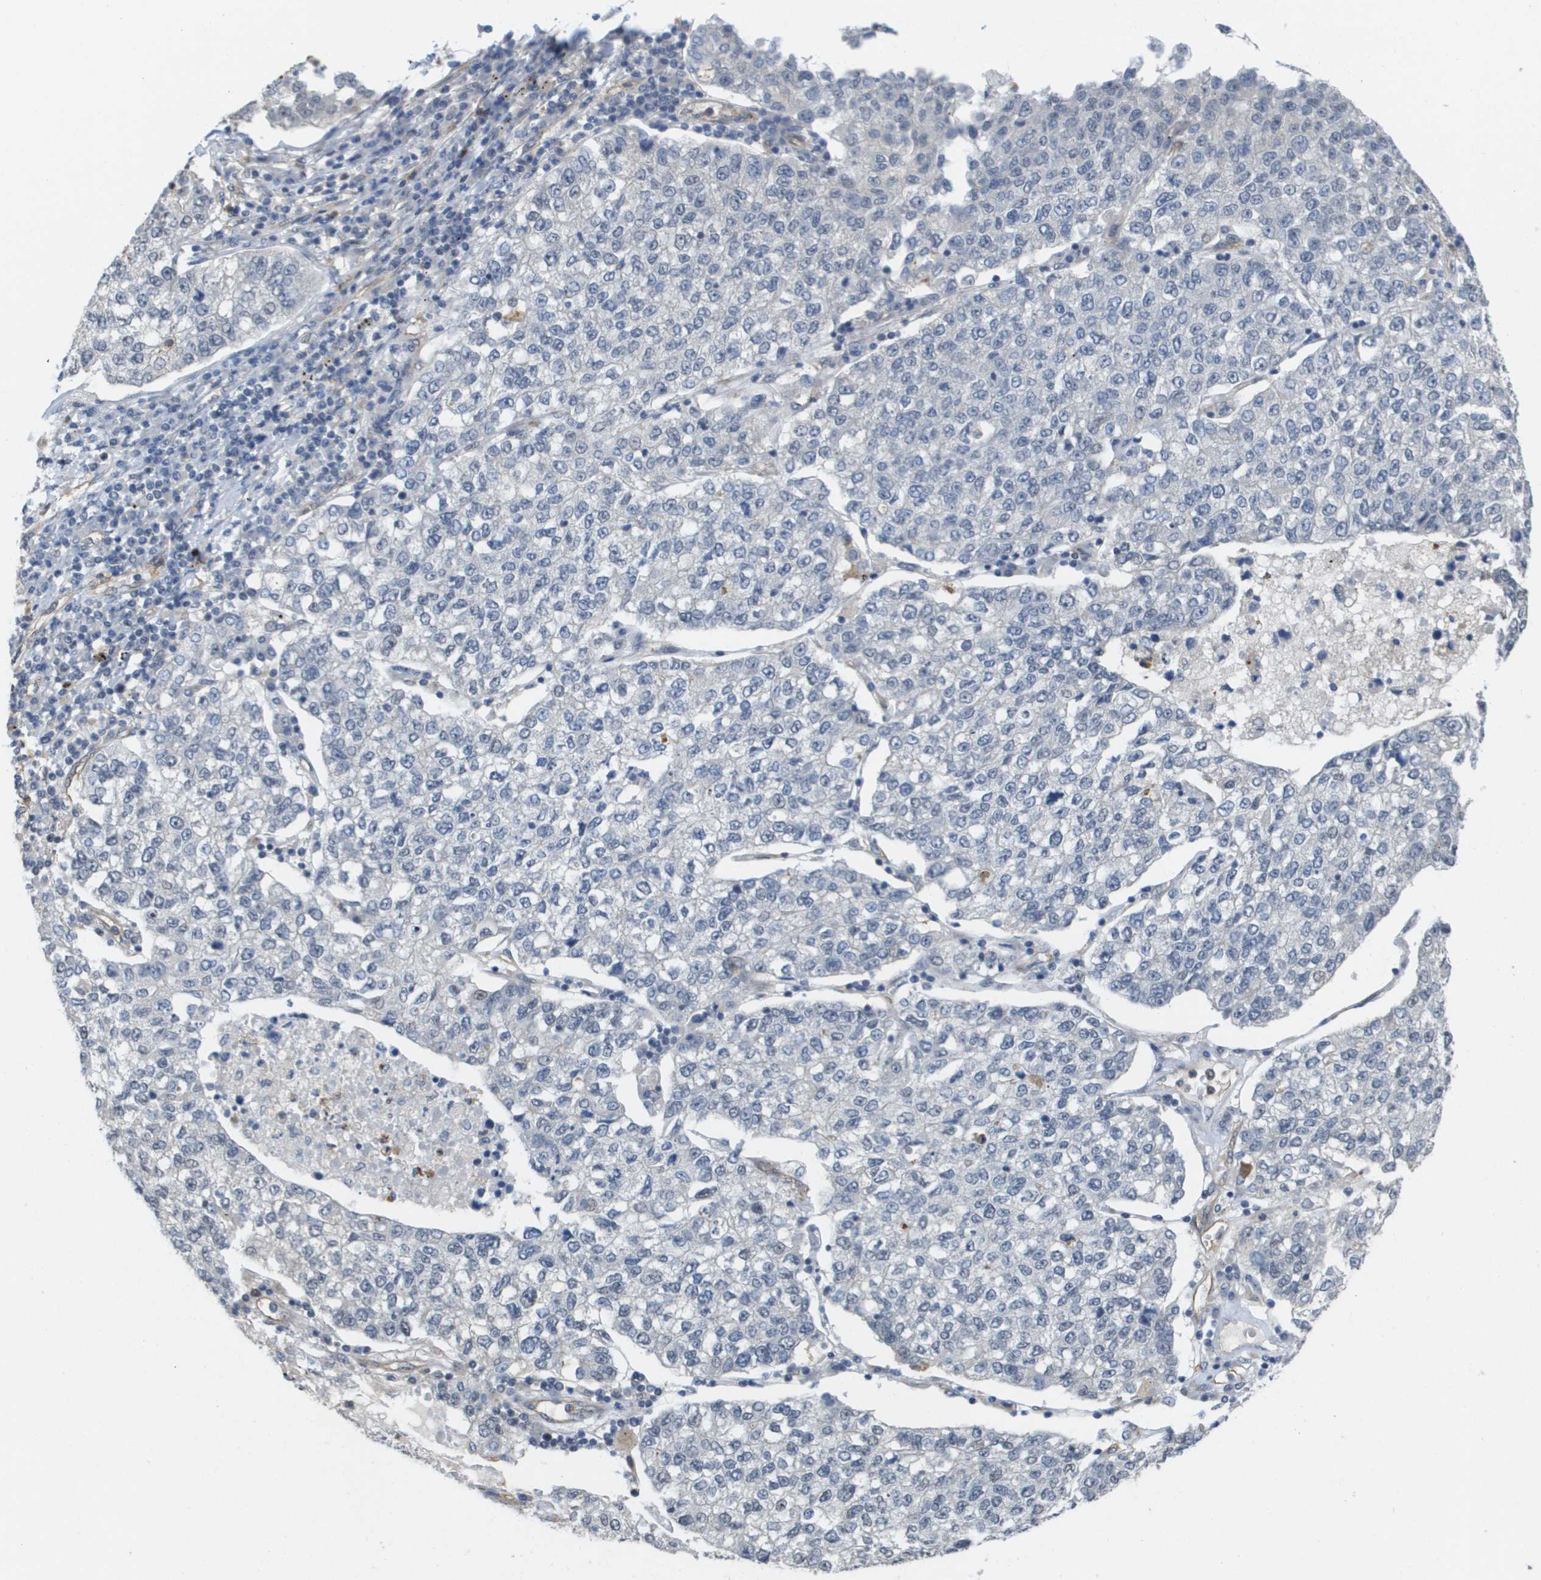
{"staining": {"intensity": "negative", "quantity": "none", "location": "none"}, "tissue": "lung cancer", "cell_type": "Tumor cells", "image_type": "cancer", "snomed": [{"axis": "morphology", "description": "Adenocarcinoma, NOS"}, {"axis": "topography", "description": "Lung"}], "caption": "Tumor cells show no significant protein positivity in lung cancer (adenocarcinoma).", "gene": "RNF112", "patient": {"sex": "male", "age": 49}}